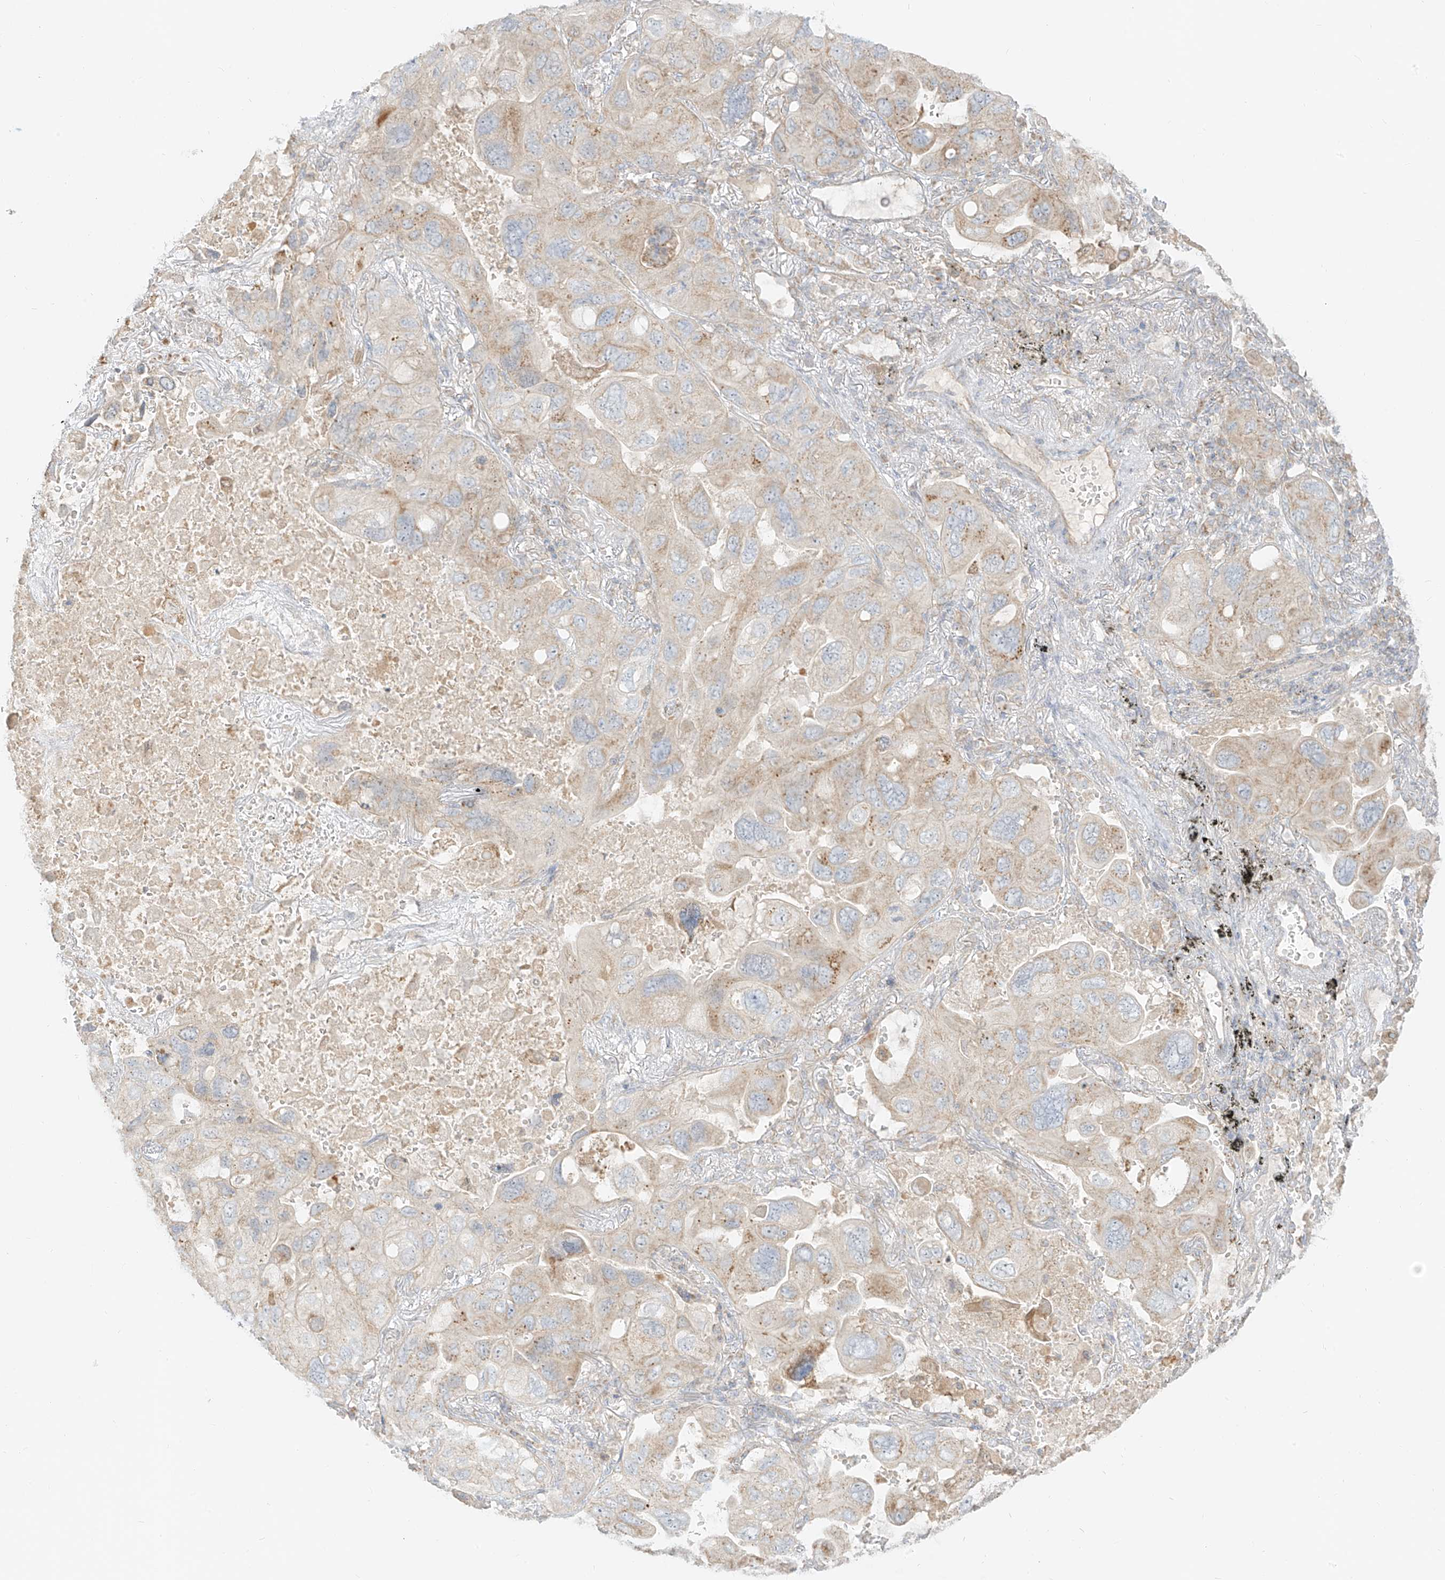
{"staining": {"intensity": "weak", "quantity": "<25%", "location": "cytoplasmic/membranous"}, "tissue": "lung cancer", "cell_type": "Tumor cells", "image_type": "cancer", "snomed": [{"axis": "morphology", "description": "Squamous cell carcinoma, NOS"}, {"axis": "topography", "description": "Lung"}], "caption": "DAB immunohistochemical staining of human lung cancer displays no significant staining in tumor cells. Nuclei are stained in blue.", "gene": "ZIM3", "patient": {"sex": "female", "age": 73}}